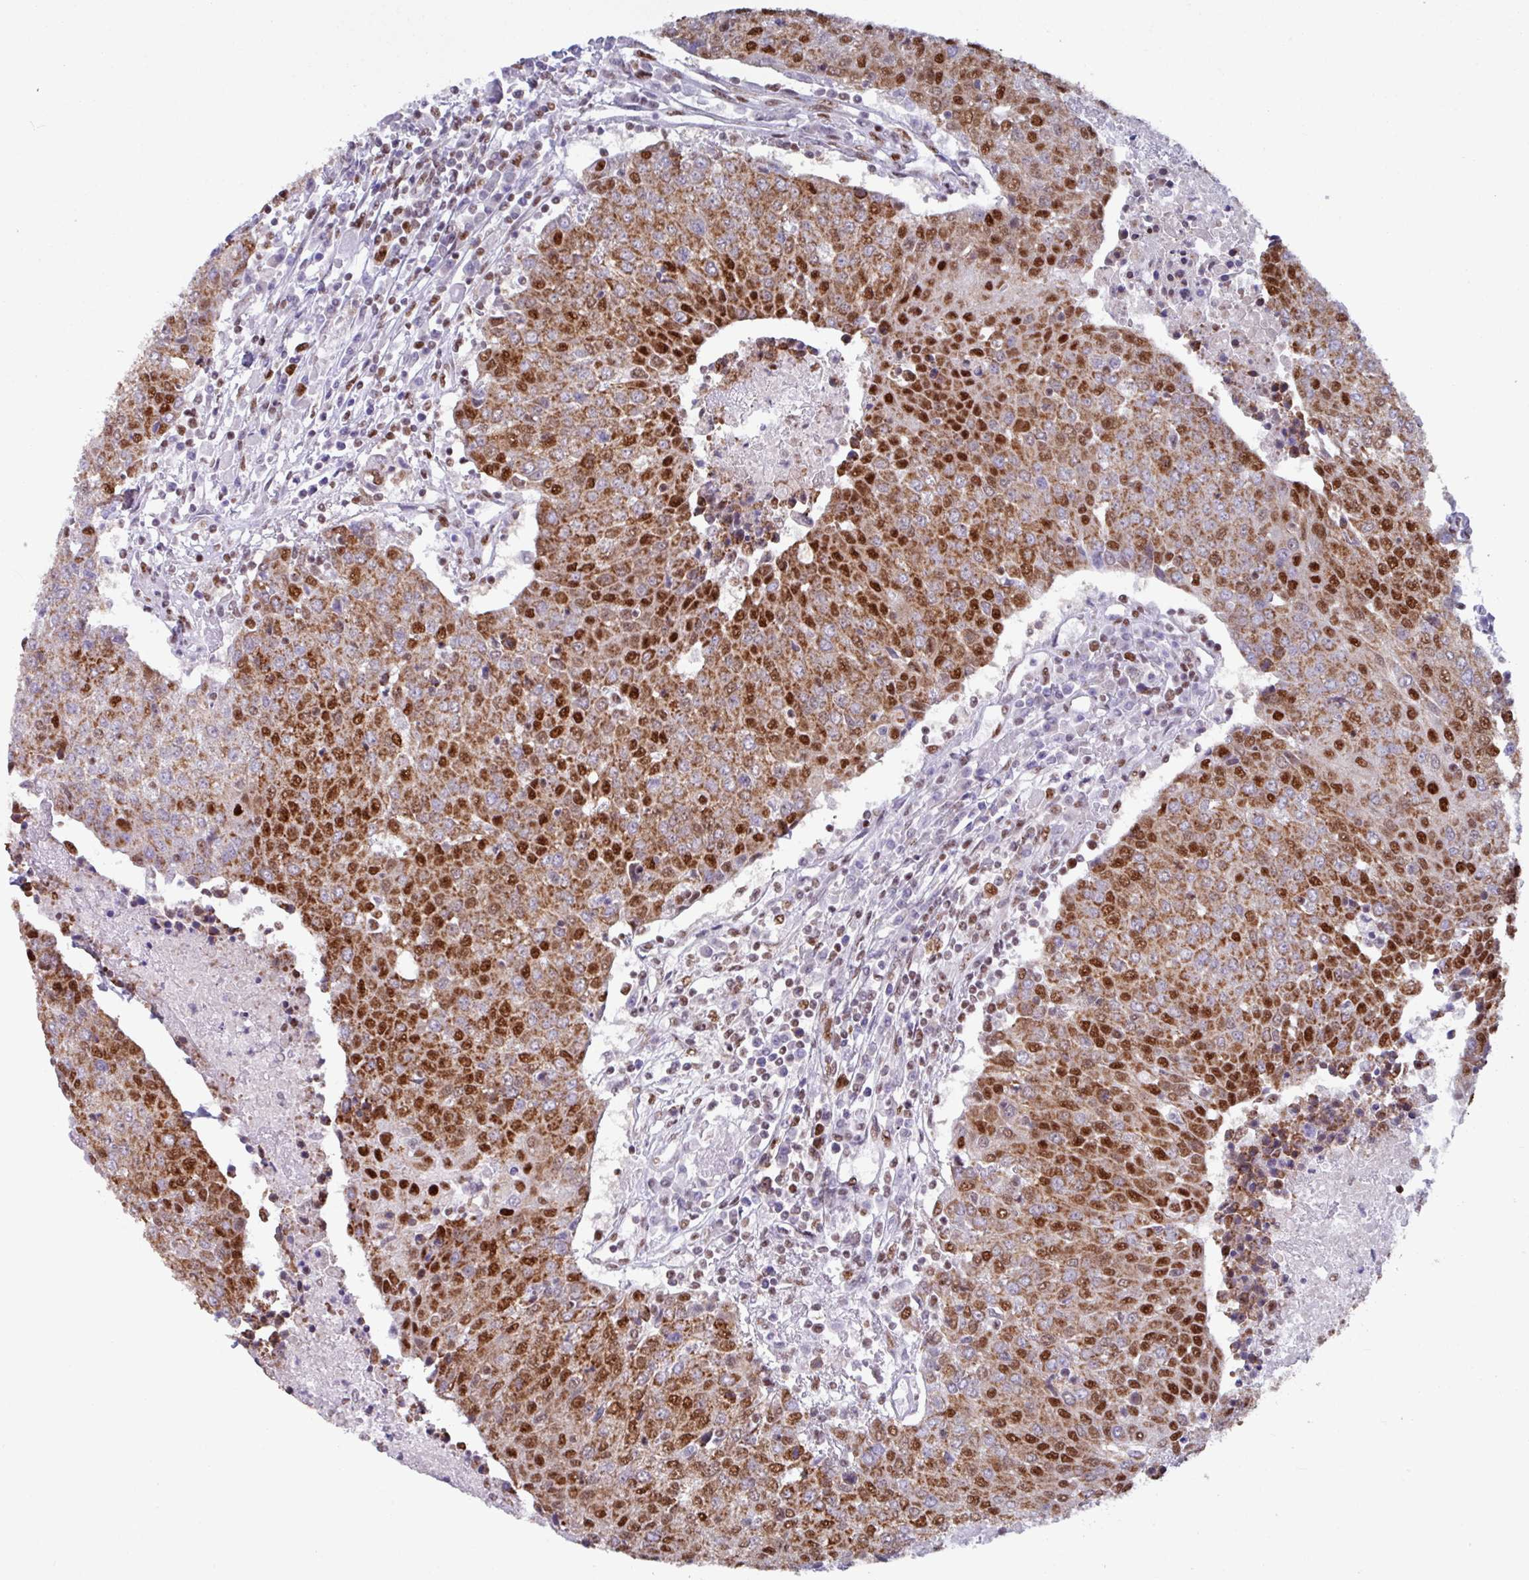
{"staining": {"intensity": "moderate", "quantity": ">75%", "location": "cytoplasmic/membranous,nuclear"}, "tissue": "urothelial cancer", "cell_type": "Tumor cells", "image_type": "cancer", "snomed": [{"axis": "morphology", "description": "Urothelial carcinoma, High grade"}, {"axis": "topography", "description": "Urinary bladder"}], "caption": "Urothelial cancer tissue displays moderate cytoplasmic/membranous and nuclear expression in about >75% of tumor cells, visualized by immunohistochemistry.", "gene": "PUF60", "patient": {"sex": "female", "age": 85}}